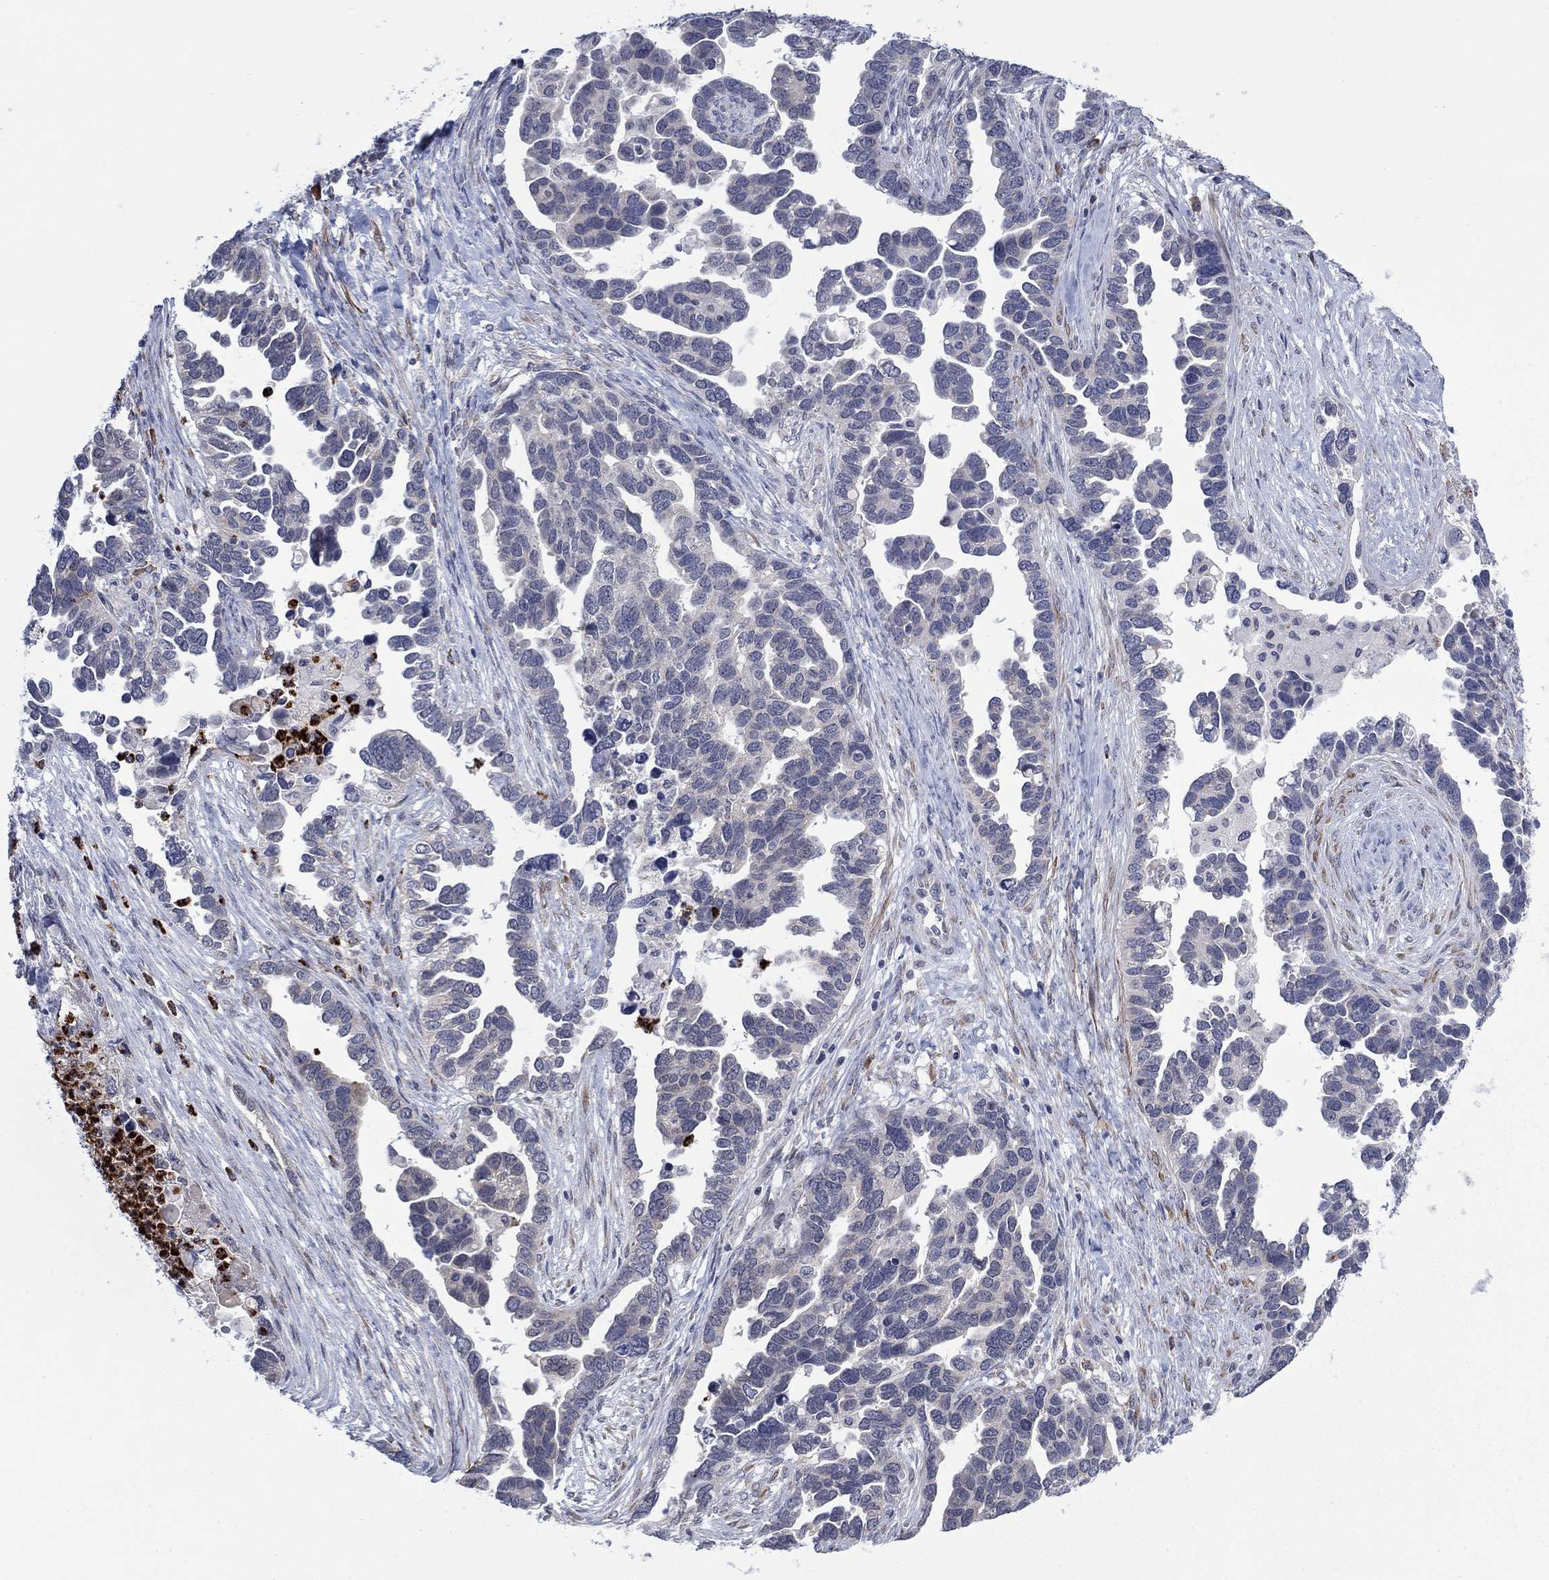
{"staining": {"intensity": "negative", "quantity": "none", "location": "none"}, "tissue": "ovarian cancer", "cell_type": "Tumor cells", "image_type": "cancer", "snomed": [{"axis": "morphology", "description": "Cystadenocarcinoma, serous, NOS"}, {"axis": "topography", "description": "Ovary"}], "caption": "A photomicrograph of ovarian cancer (serous cystadenocarcinoma) stained for a protein shows no brown staining in tumor cells. Brightfield microscopy of IHC stained with DAB (3,3'-diaminobenzidine) (brown) and hematoxylin (blue), captured at high magnification.", "gene": "MTRFR", "patient": {"sex": "female", "age": 54}}